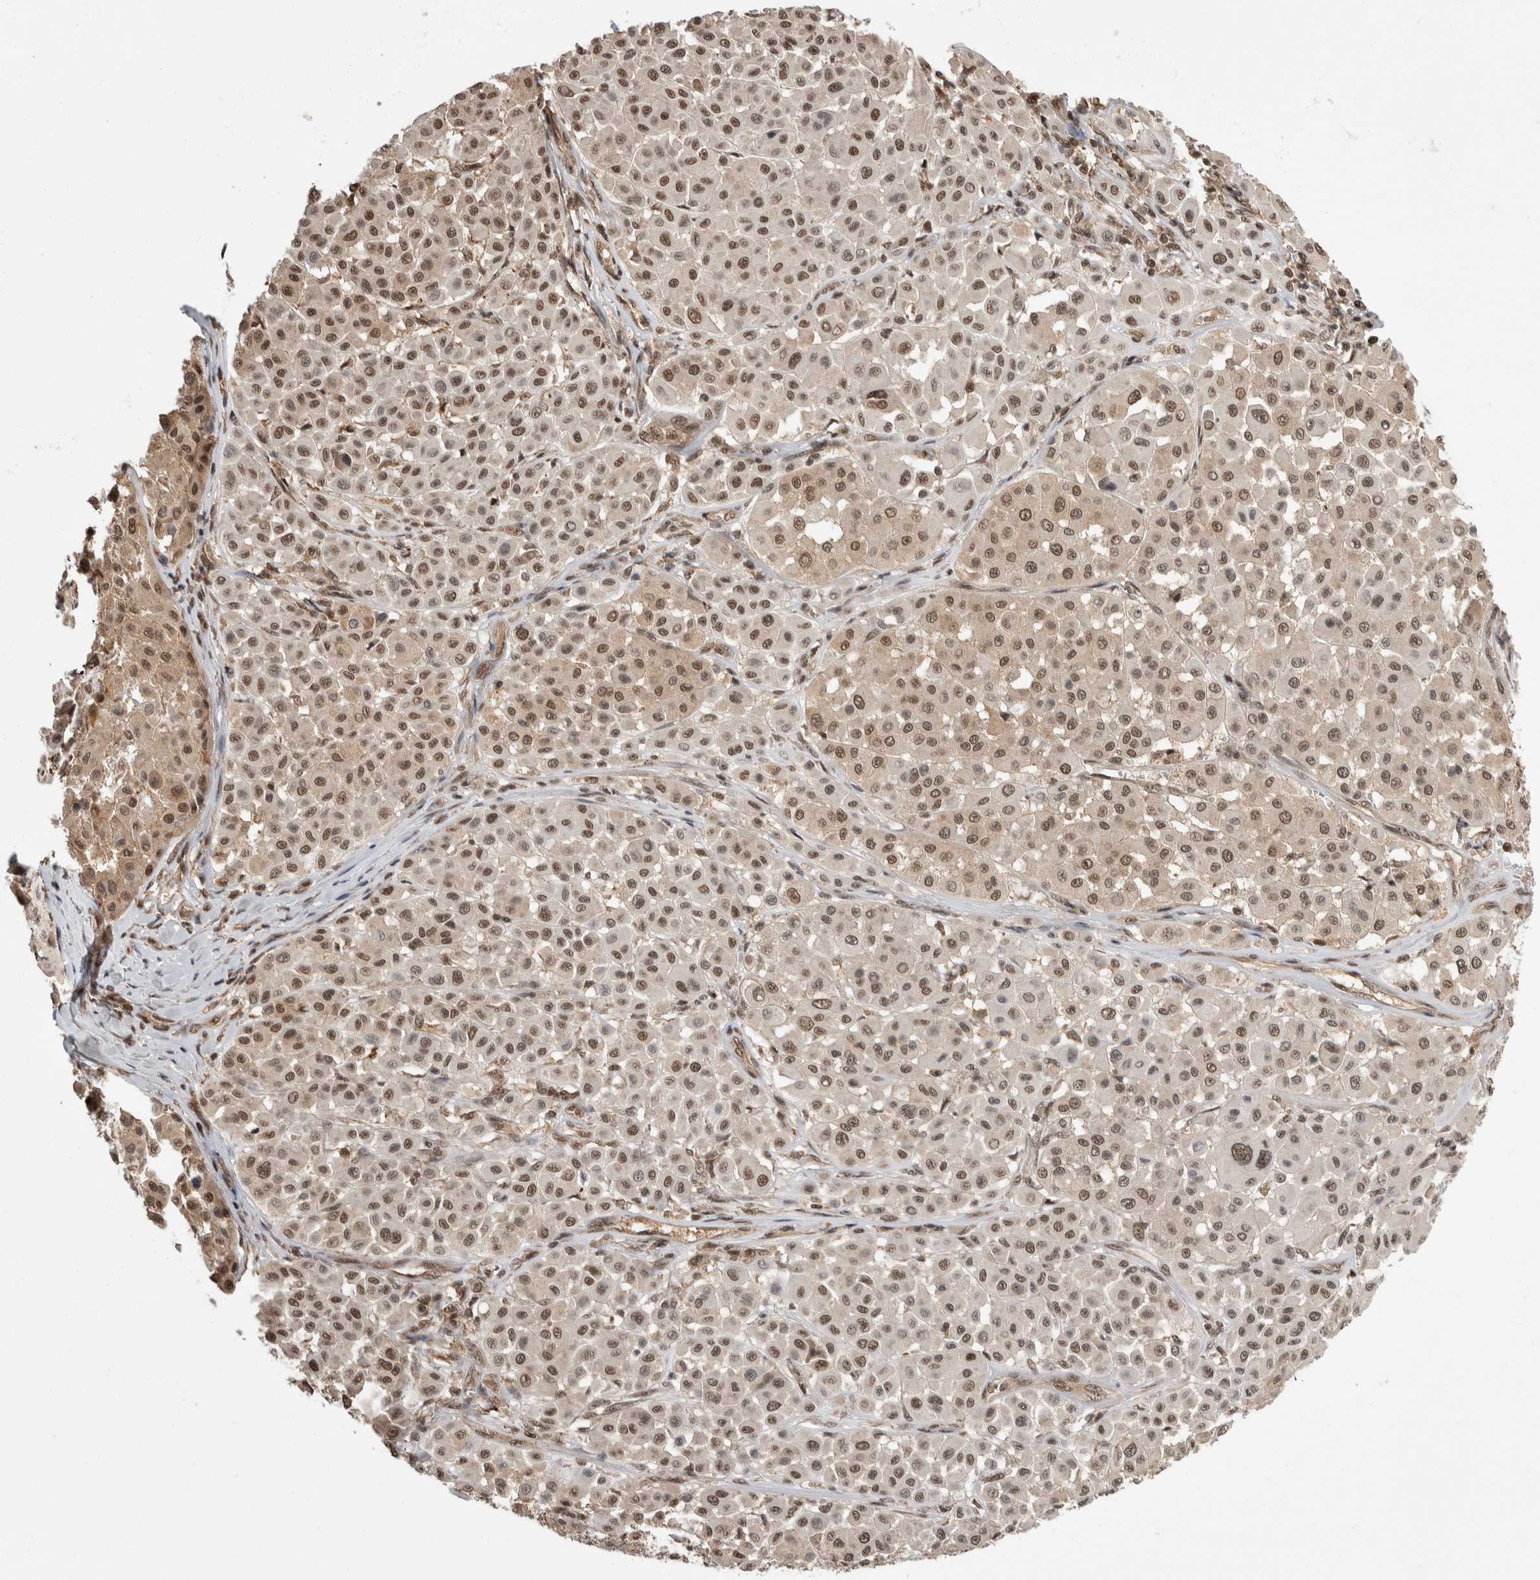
{"staining": {"intensity": "moderate", "quantity": ">75%", "location": "nuclear"}, "tissue": "melanoma", "cell_type": "Tumor cells", "image_type": "cancer", "snomed": [{"axis": "morphology", "description": "Malignant melanoma, Metastatic site"}, {"axis": "topography", "description": "Soft tissue"}], "caption": "Immunohistochemistry of malignant melanoma (metastatic site) exhibits medium levels of moderate nuclear staining in about >75% of tumor cells.", "gene": "ZNF592", "patient": {"sex": "male", "age": 41}}